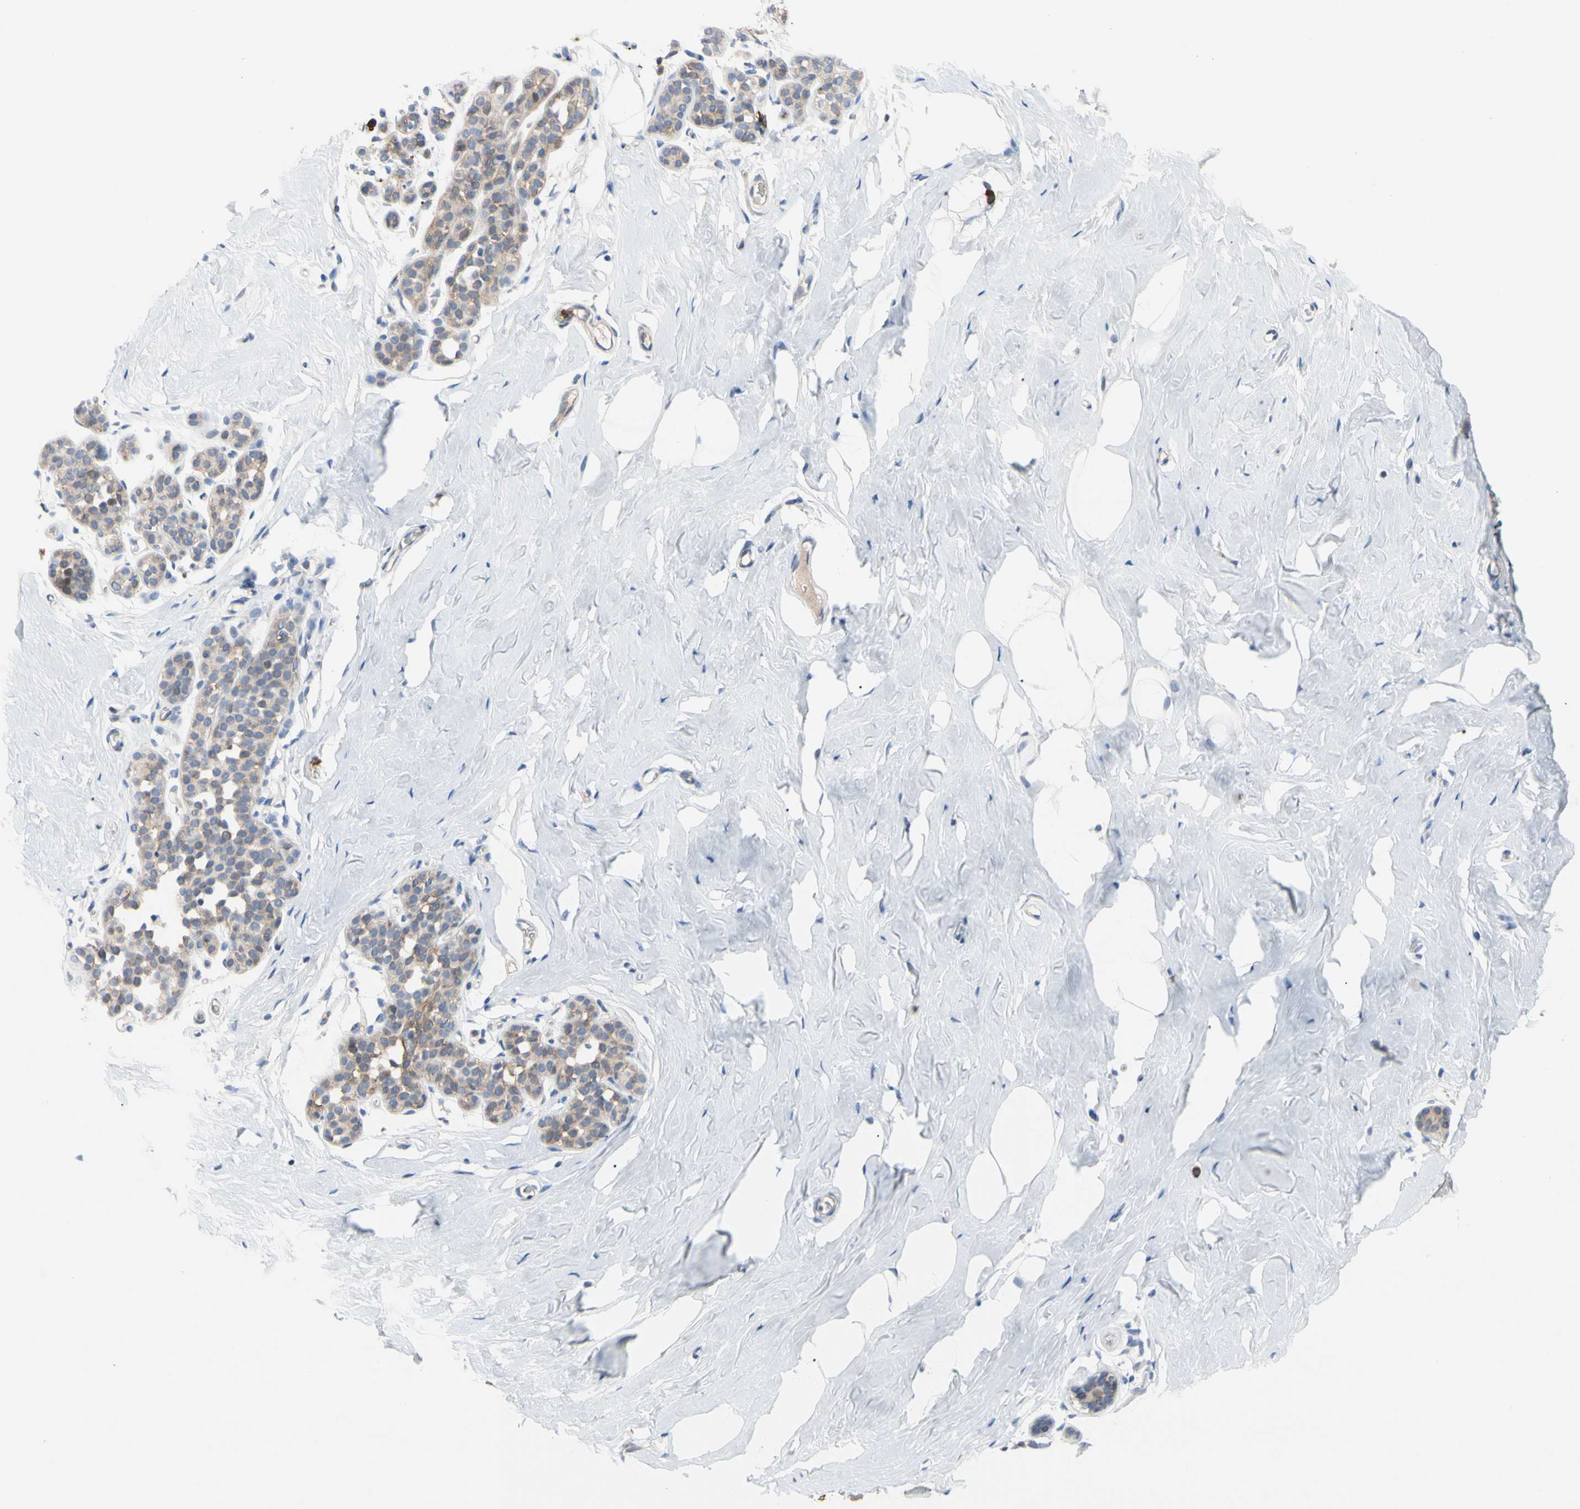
{"staining": {"intensity": "negative", "quantity": "none", "location": "none"}, "tissue": "breast", "cell_type": "Adipocytes", "image_type": "normal", "snomed": [{"axis": "morphology", "description": "Normal tissue, NOS"}, {"axis": "topography", "description": "Breast"}], "caption": "The immunohistochemistry micrograph has no significant expression in adipocytes of breast.", "gene": "MCL1", "patient": {"sex": "female", "age": 75}}